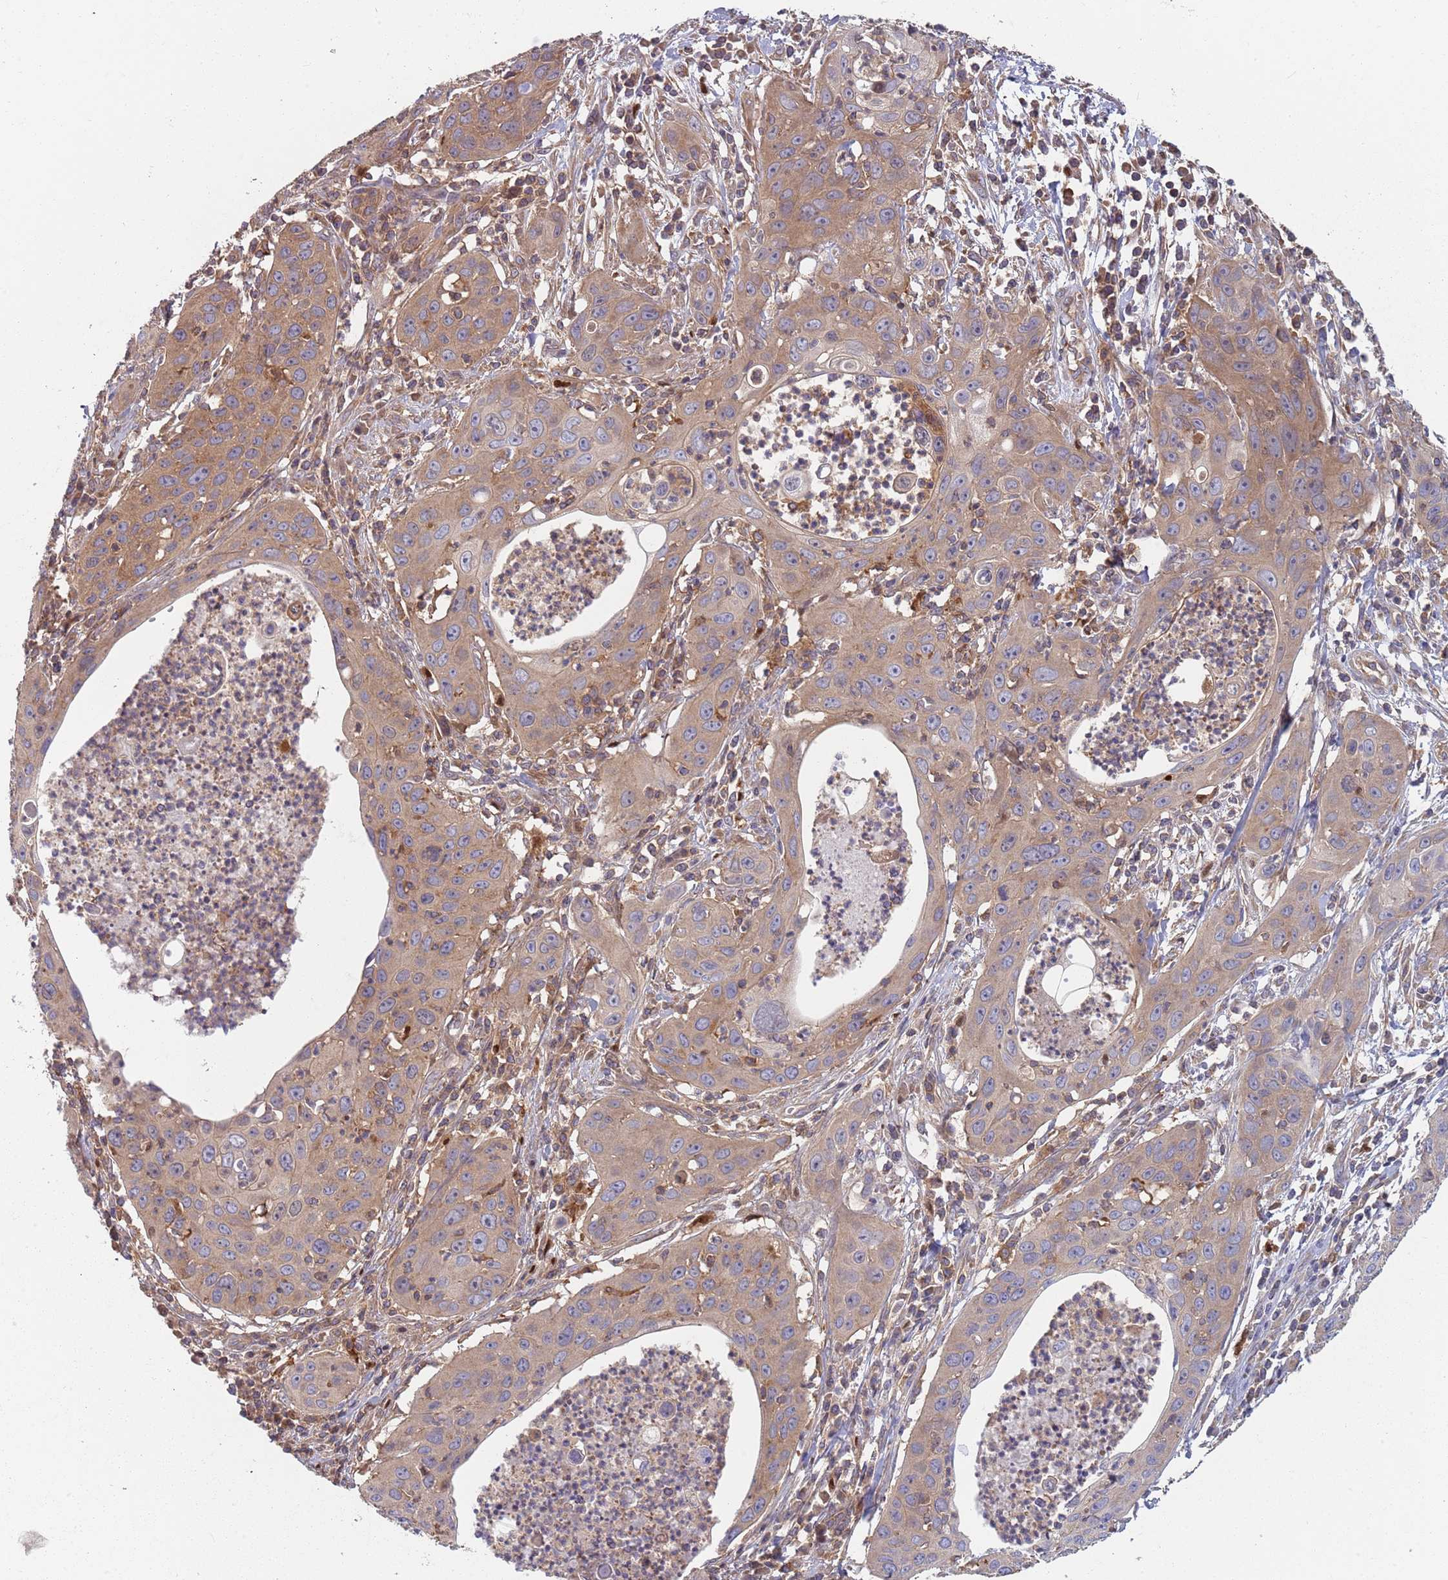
{"staining": {"intensity": "moderate", "quantity": ">75%", "location": "cytoplasmic/membranous"}, "tissue": "cervical cancer", "cell_type": "Tumor cells", "image_type": "cancer", "snomed": [{"axis": "morphology", "description": "Squamous cell carcinoma, NOS"}, {"axis": "topography", "description": "Cervix"}], "caption": "Squamous cell carcinoma (cervical) stained with DAB immunohistochemistry (IHC) displays medium levels of moderate cytoplasmic/membranous expression in about >75% of tumor cells.", "gene": "GDI2", "patient": {"sex": "female", "age": 36}}